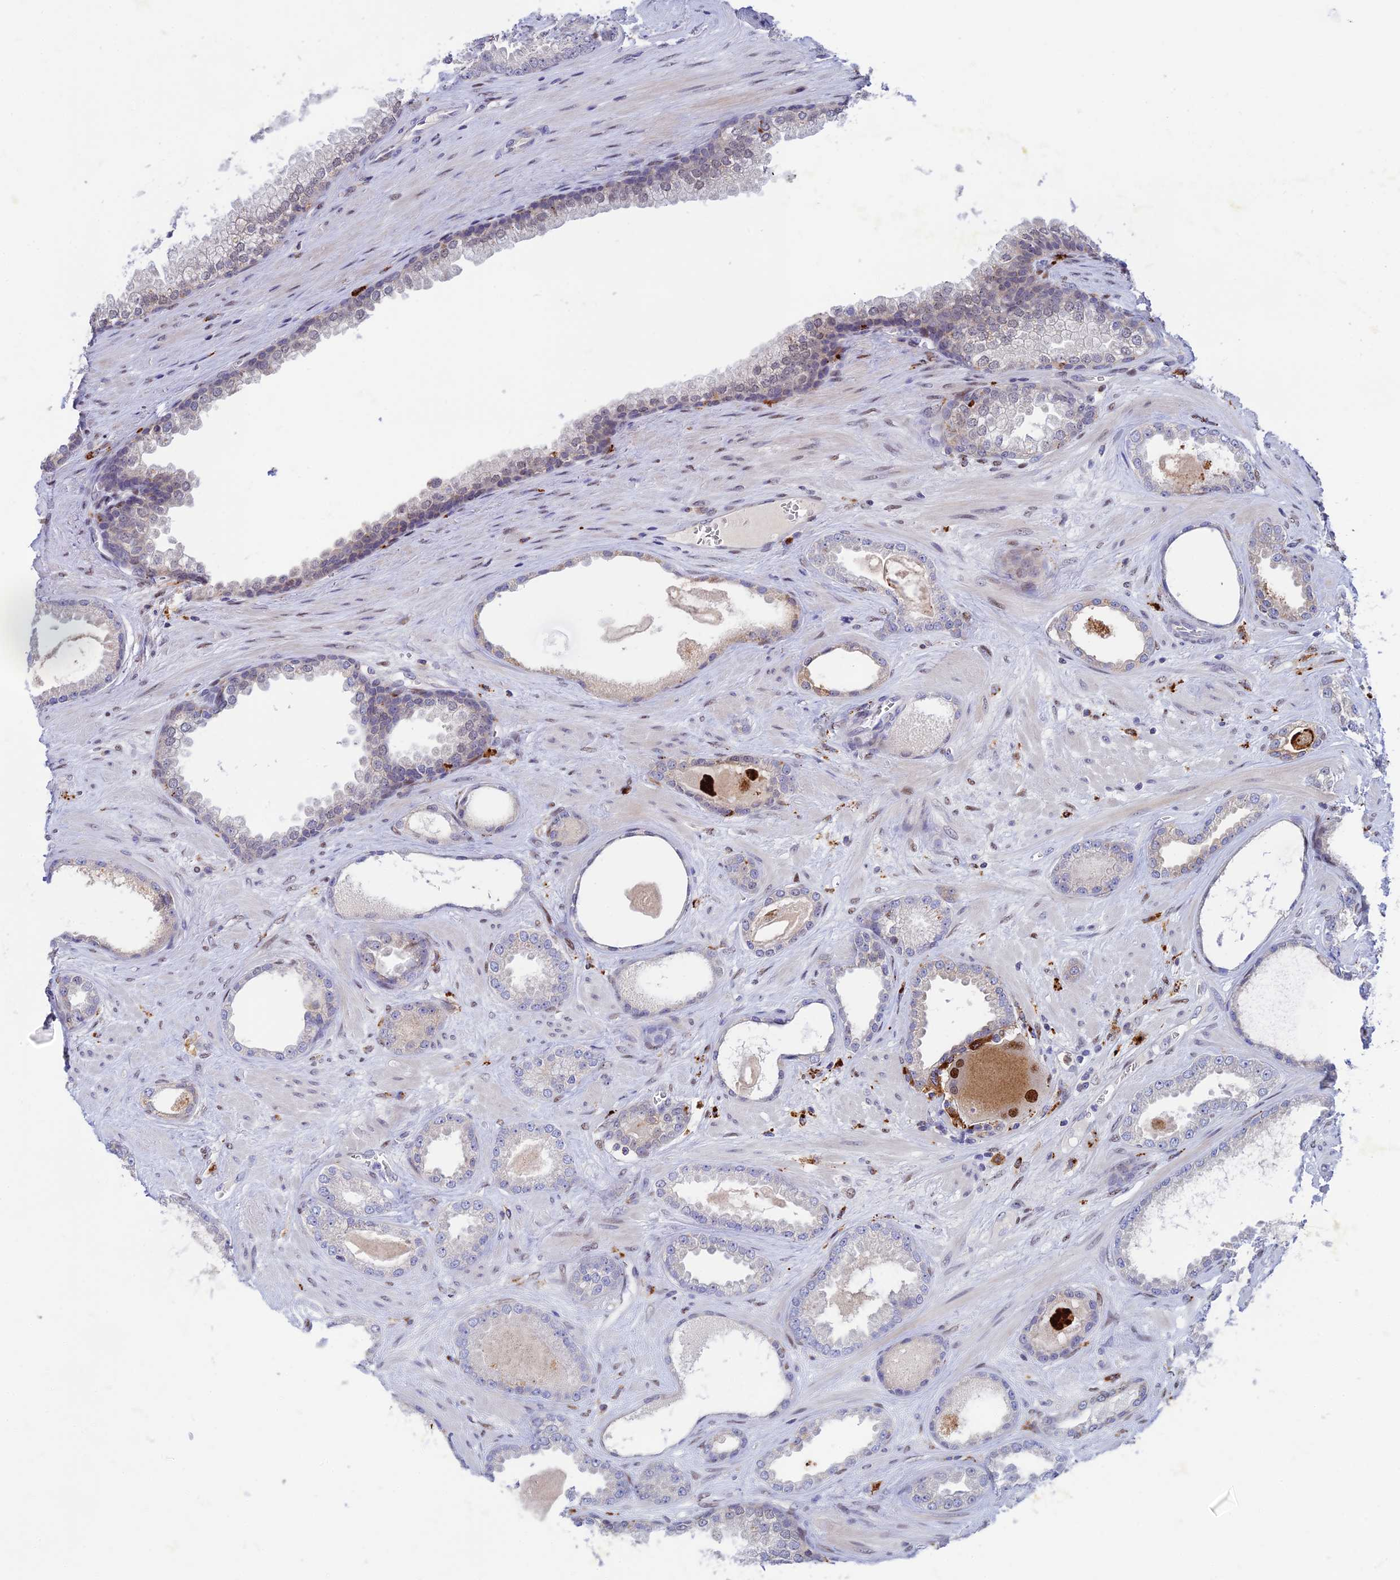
{"staining": {"intensity": "negative", "quantity": "none", "location": "none"}, "tissue": "prostate cancer", "cell_type": "Tumor cells", "image_type": "cancer", "snomed": [{"axis": "morphology", "description": "Adenocarcinoma, Low grade"}, {"axis": "topography", "description": "Prostate"}], "caption": "This is an immunohistochemistry (IHC) micrograph of human prostate low-grade adenocarcinoma. There is no expression in tumor cells.", "gene": "HIC1", "patient": {"sex": "male", "age": 57}}